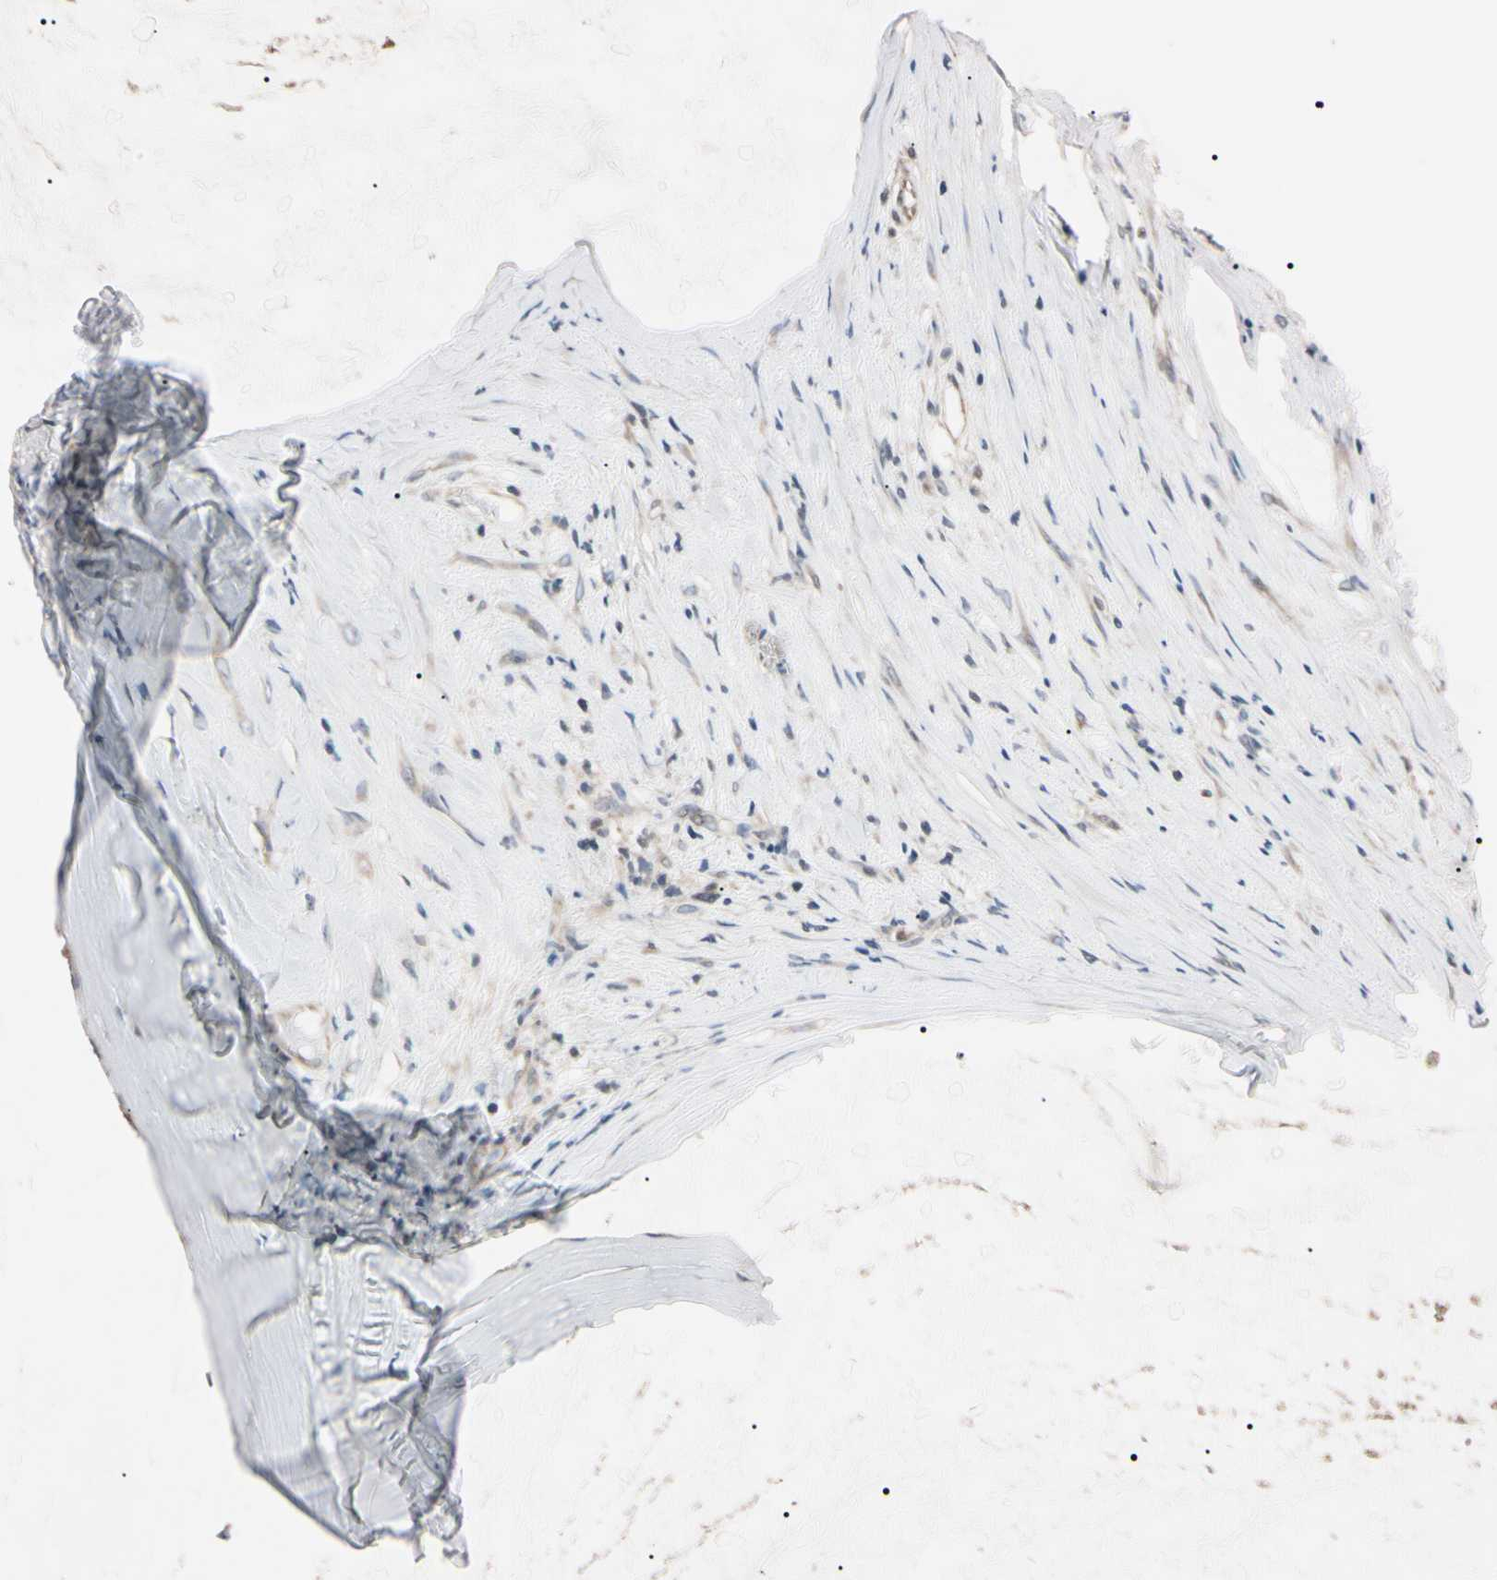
{"staining": {"intensity": "weak", "quantity": ">75%", "location": "cytoplasmic/membranous"}, "tissue": "ovarian cancer", "cell_type": "Tumor cells", "image_type": "cancer", "snomed": [{"axis": "morphology", "description": "Cystadenocarcinoma, mucinous, NOS"}, {"axis": "topography", "description": "Ovary"}], "caption": "Immunohistochemistry histopathology image of human ovarian cancer stained for a protein (brown), which exhibits low levels of weak cytoplasmic/membranous staining in about >75% of tumor cells.", "gene": "TRAF5", "patient": {"sex": "female", "age": 39}}